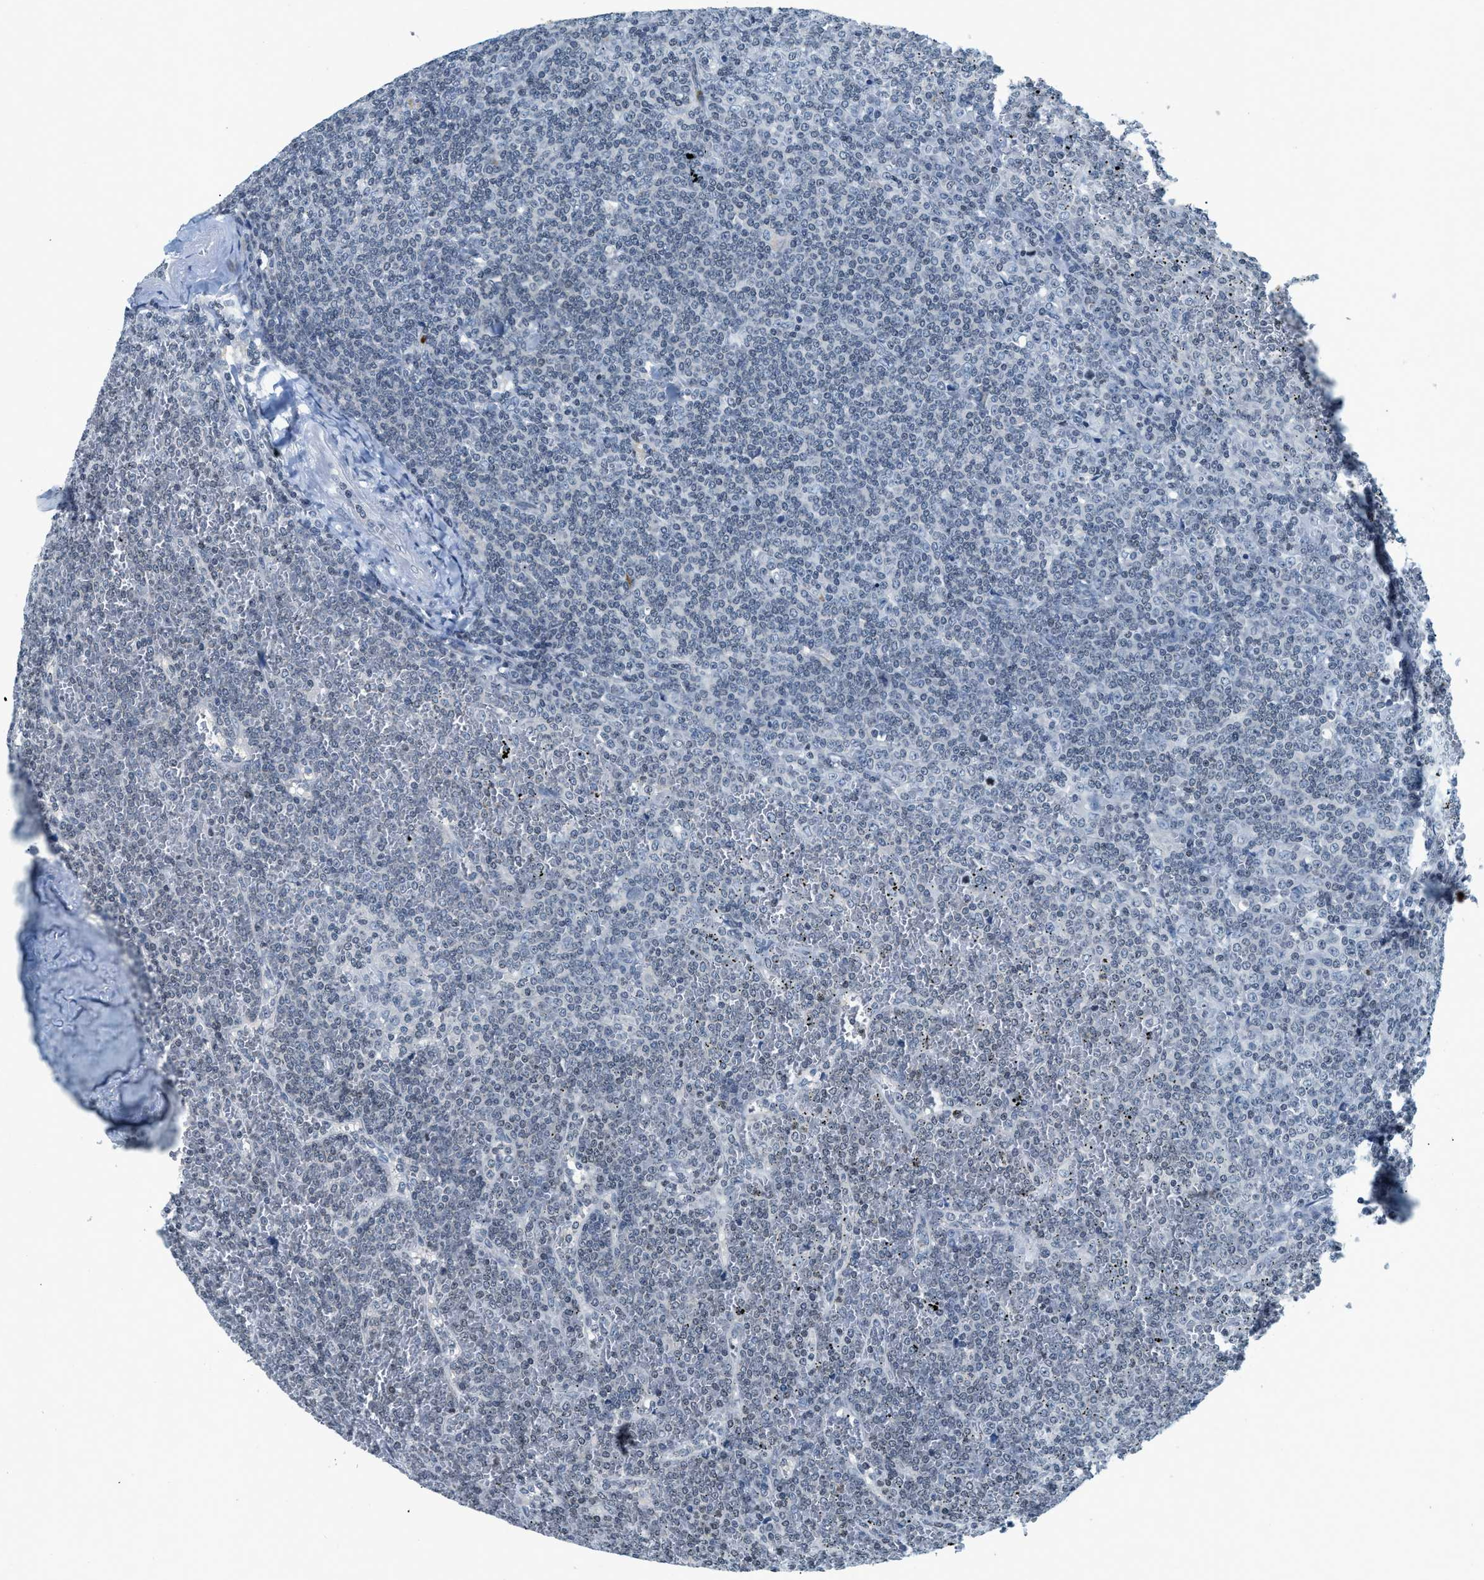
{"staining": {"intensity": "negative", "quantity": "none", "location": "none"}, "tissue": "lymphoma", "cell_type": "Tumor cells", "image_type": "cancer", "snomed": [{"axis": "morphology", "description": "Malignant lymphoma, non-Hodgkin's type, Low grade"}, {"axis": "topography", "description": "Spleen"}], "caption": "Immunohistochemical staining of human low-grade malignant lymphoma, non-Hodgkin's type exhibits no significant staining in tumor cells. (Stains: DAB (3,3'-diaminobenzidine) immunohistochemistry (IHC) with hematoxylin counter stain, Microscopy: brightfield microscopy at high magnification).", "gene": "UVRAG", "patient": {"sex": "female", "age": 19}}